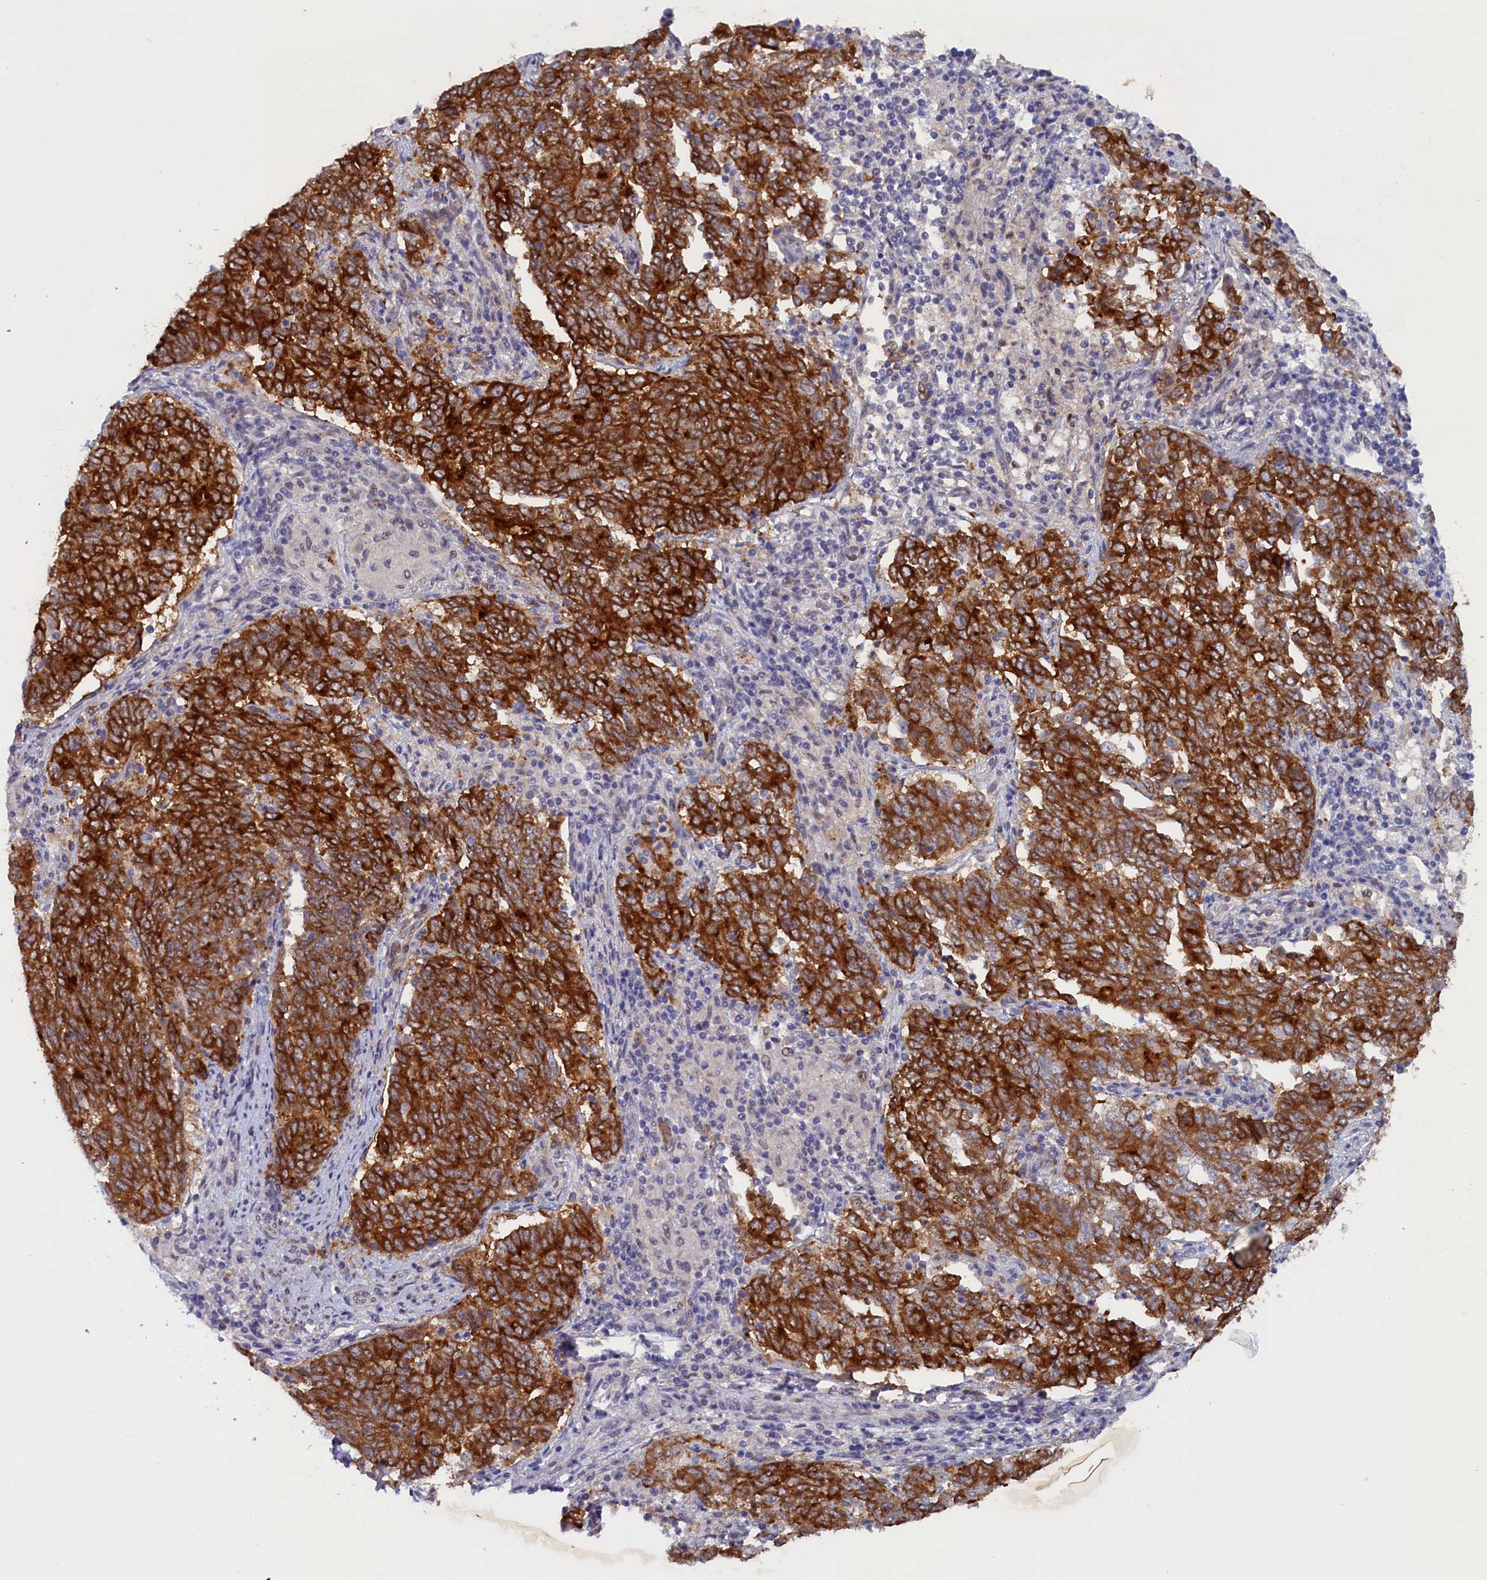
{"staining": {"intensity": "strong", "quantity": ">75%", "location": "cytoplasmic/membranous"}, "tissue": "endometrial cancer", "cell_type": "Tumor cells", "image_type": "cancer", "snomed": [{"axis": "morphology", "description": "Adenocarcinoma, NOS"}, {"axis": "topography", "description": "Endometrium"}], "caption": "Brown immunohistochemical staining in human endometrial cancer (adenocarcinoma) reveals strong cytoplasmic/membranous positivity in about >75% of tumor cells.", "gene": "PACSIN3", "patient": {"sex": "female", "age": 80}}